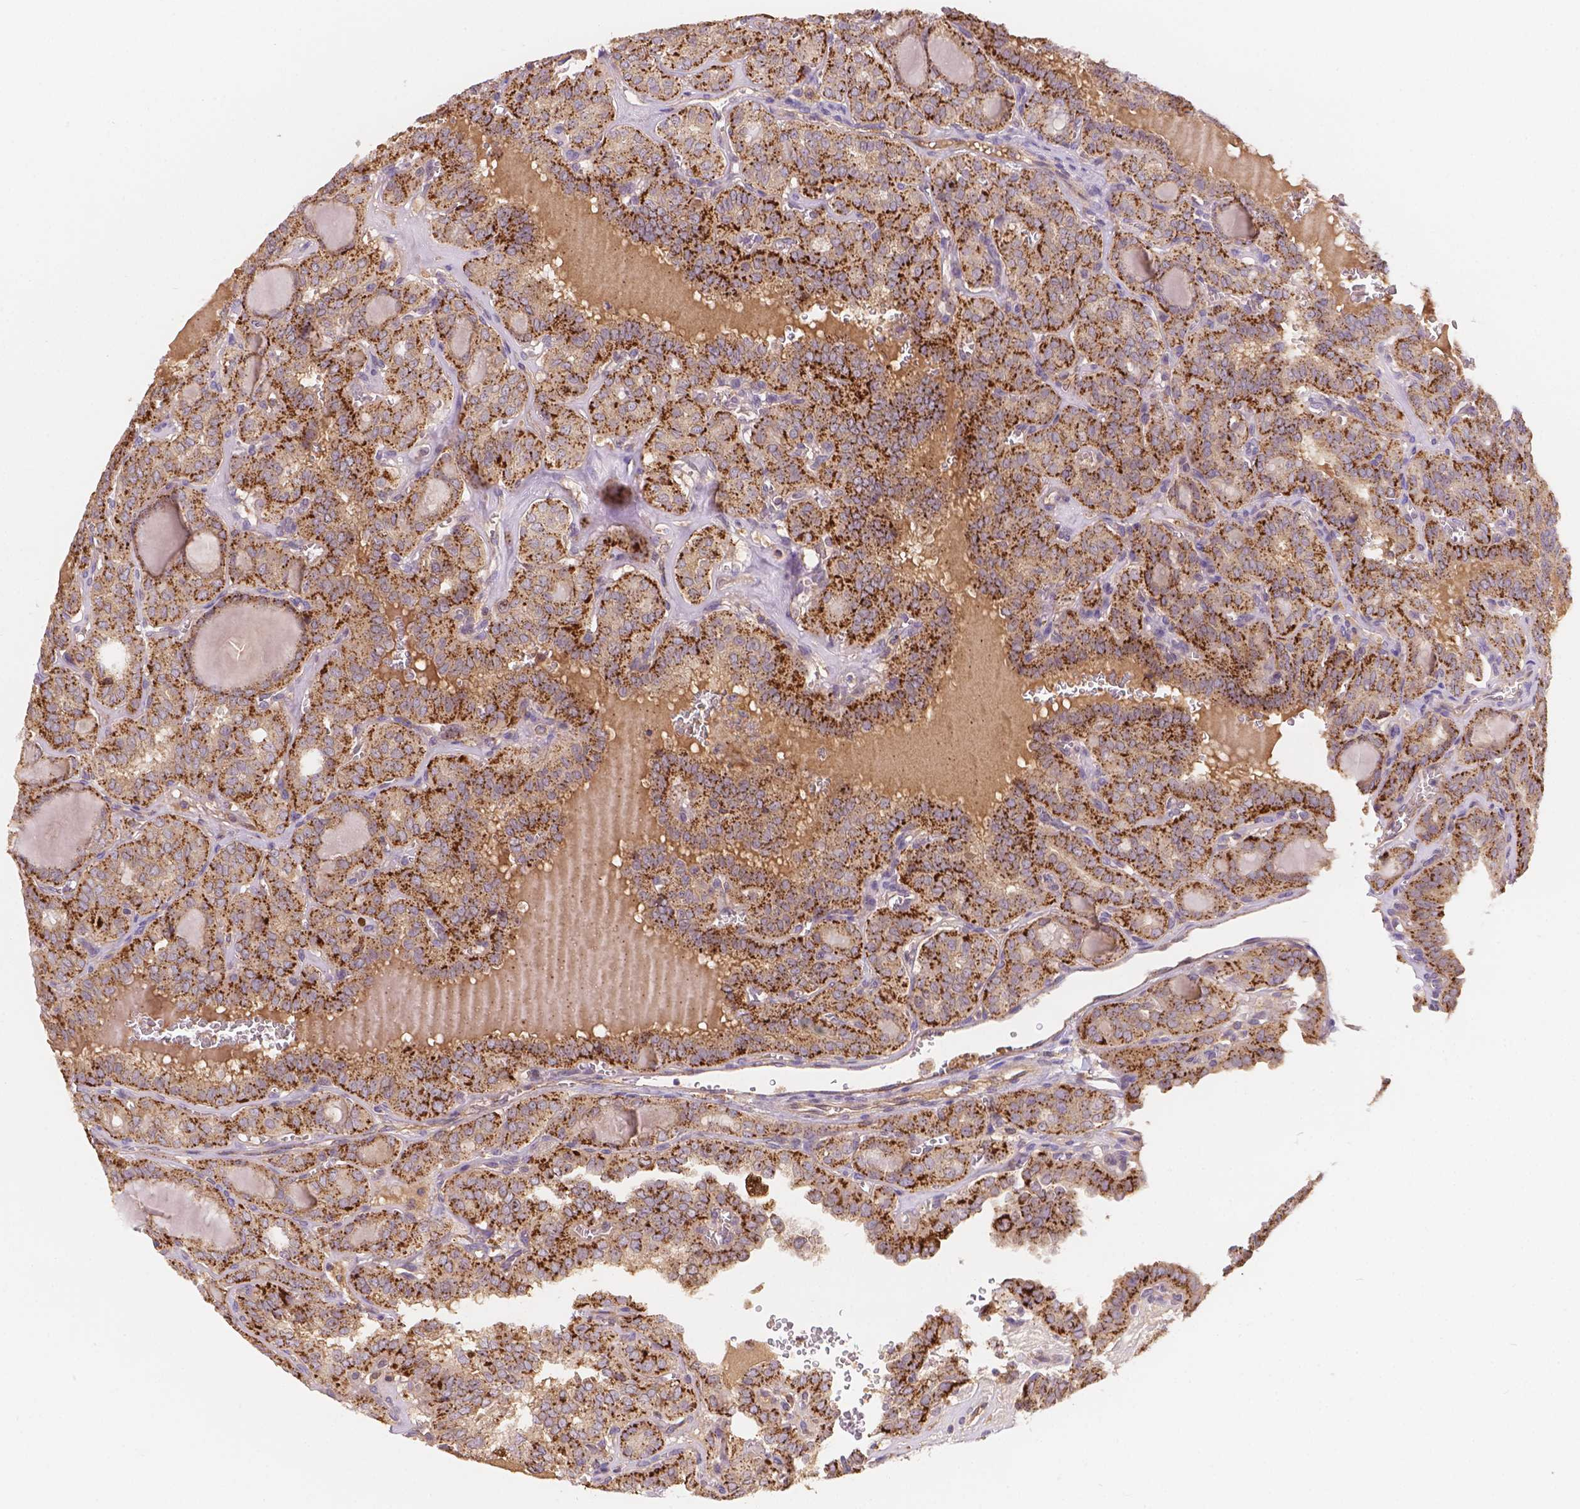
{"staining": {"intensity": "strong", "quantity": ">75%", "location": "cytoplasmic/membranous"}, "tissue": "thyroid cancer", "cell_type": "Tumor cells", "image_type": "cancer", "snomed": [{"axis": "morphology", "description": "Papillary adenocarcinoma, NOS"}, {"axis": "topography", "description": "Thyroid gland"}], "caption": "Protein staining of thyroid cancer (papillary adenocarcinoma) tissue reveals strong cytoplasmic/membranous staining in about >75% of tumor cells.", "gene": "CDK10", "patient": {"sex": "female", "age": 41}}